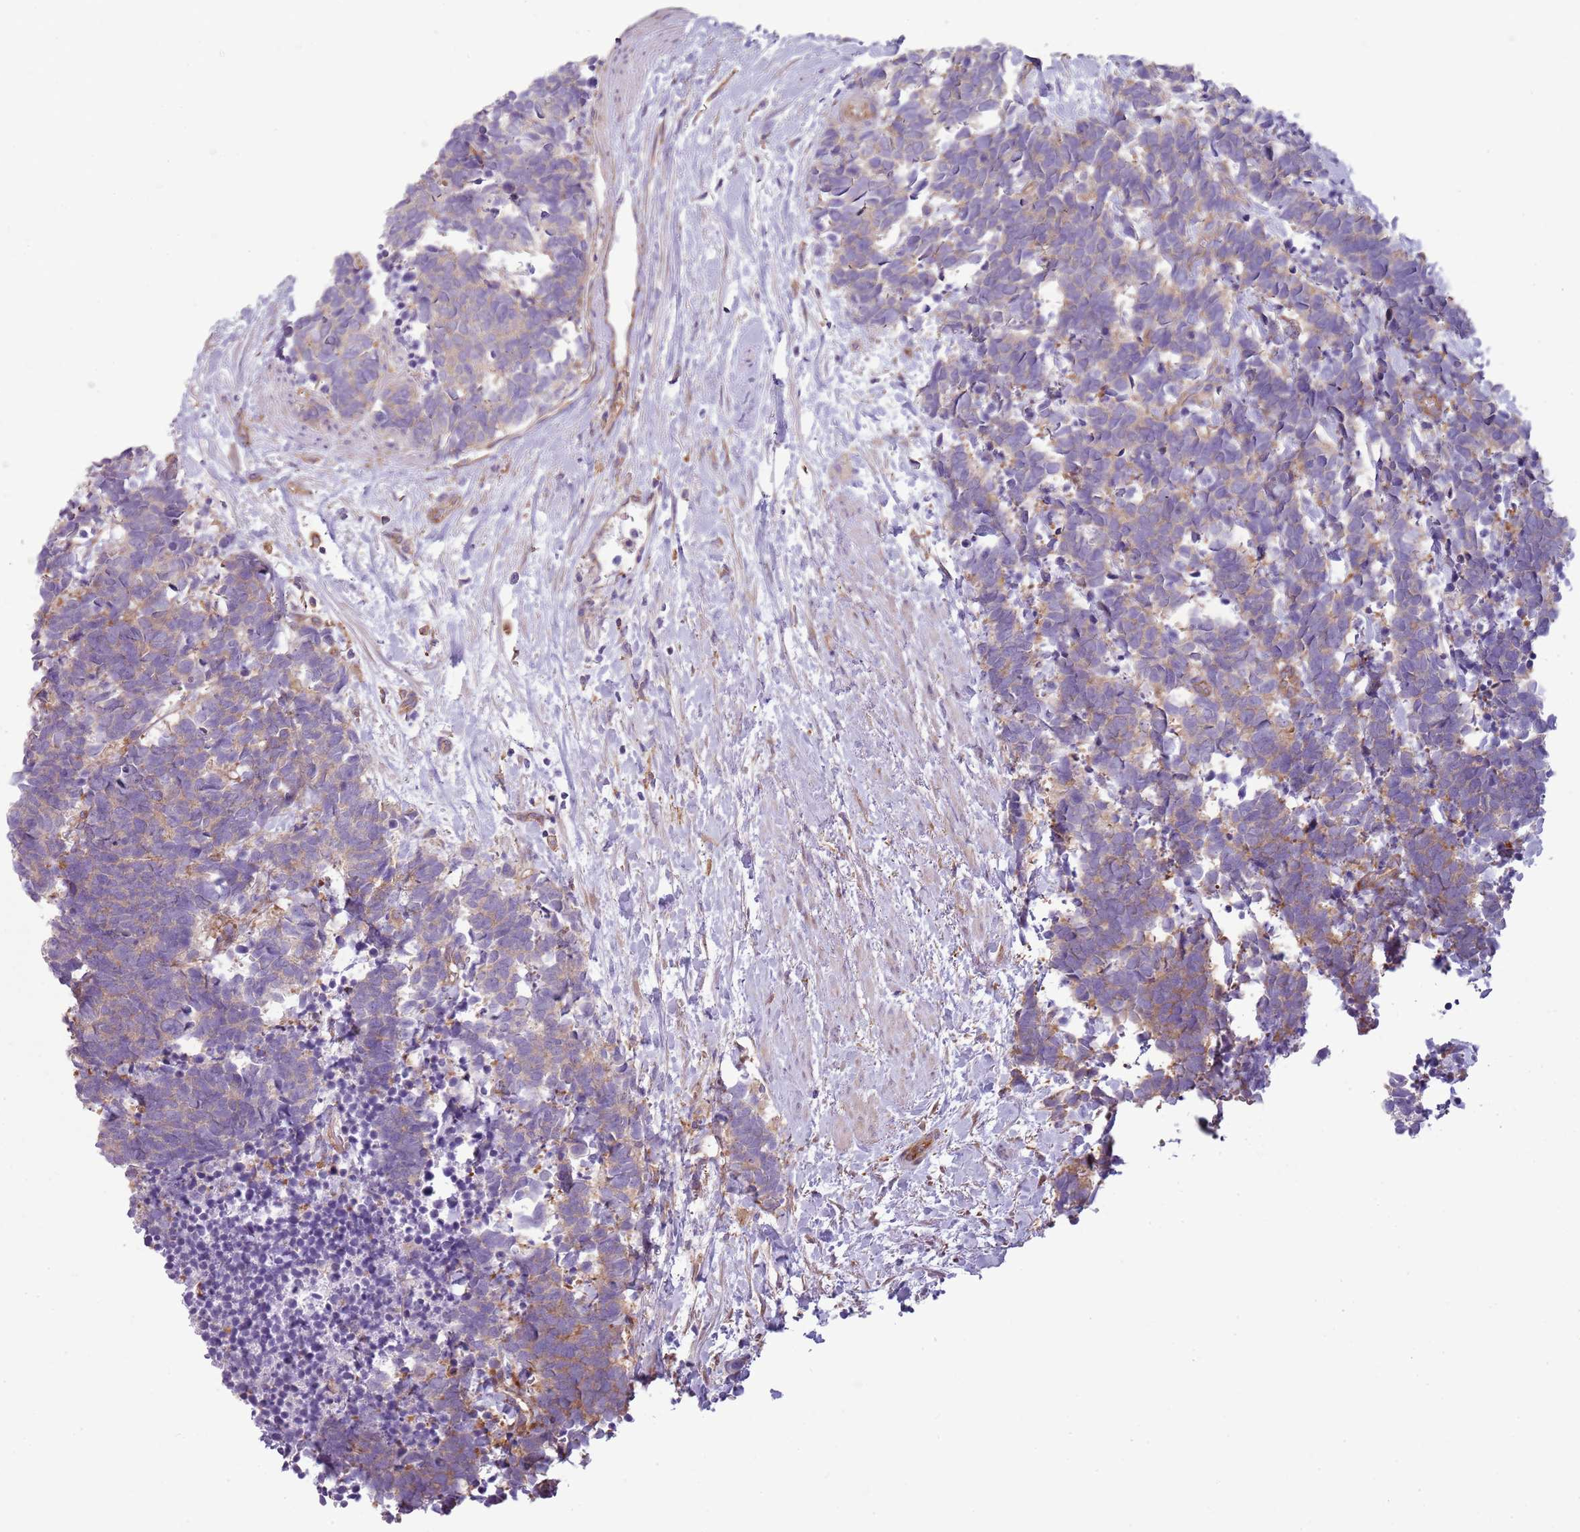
{"staining": {"intensity": "weak", "quantity": "25%-75%", "location": "cytoplasmic/membranous"}, "tissue": "carcinoid", "cell_type": "Tumor cells", "image_type": "cancer", "snomed": [{"axis": "morphology", "description": "Carcinoma, NOS"}, {"axis": "morphology", "description": "Carcinoid, malignant, NOS"}, {"axis": "topography", "description": "Prostate"}], "caption": "Carcinoid (malignant) stained for a protein (brown) shows weak cytoplasmic/membranous positive staining in approximately 25%-75% of tumor cells.", "gene": "SNX1", "patient": {"sex": "male", "age": 57}}